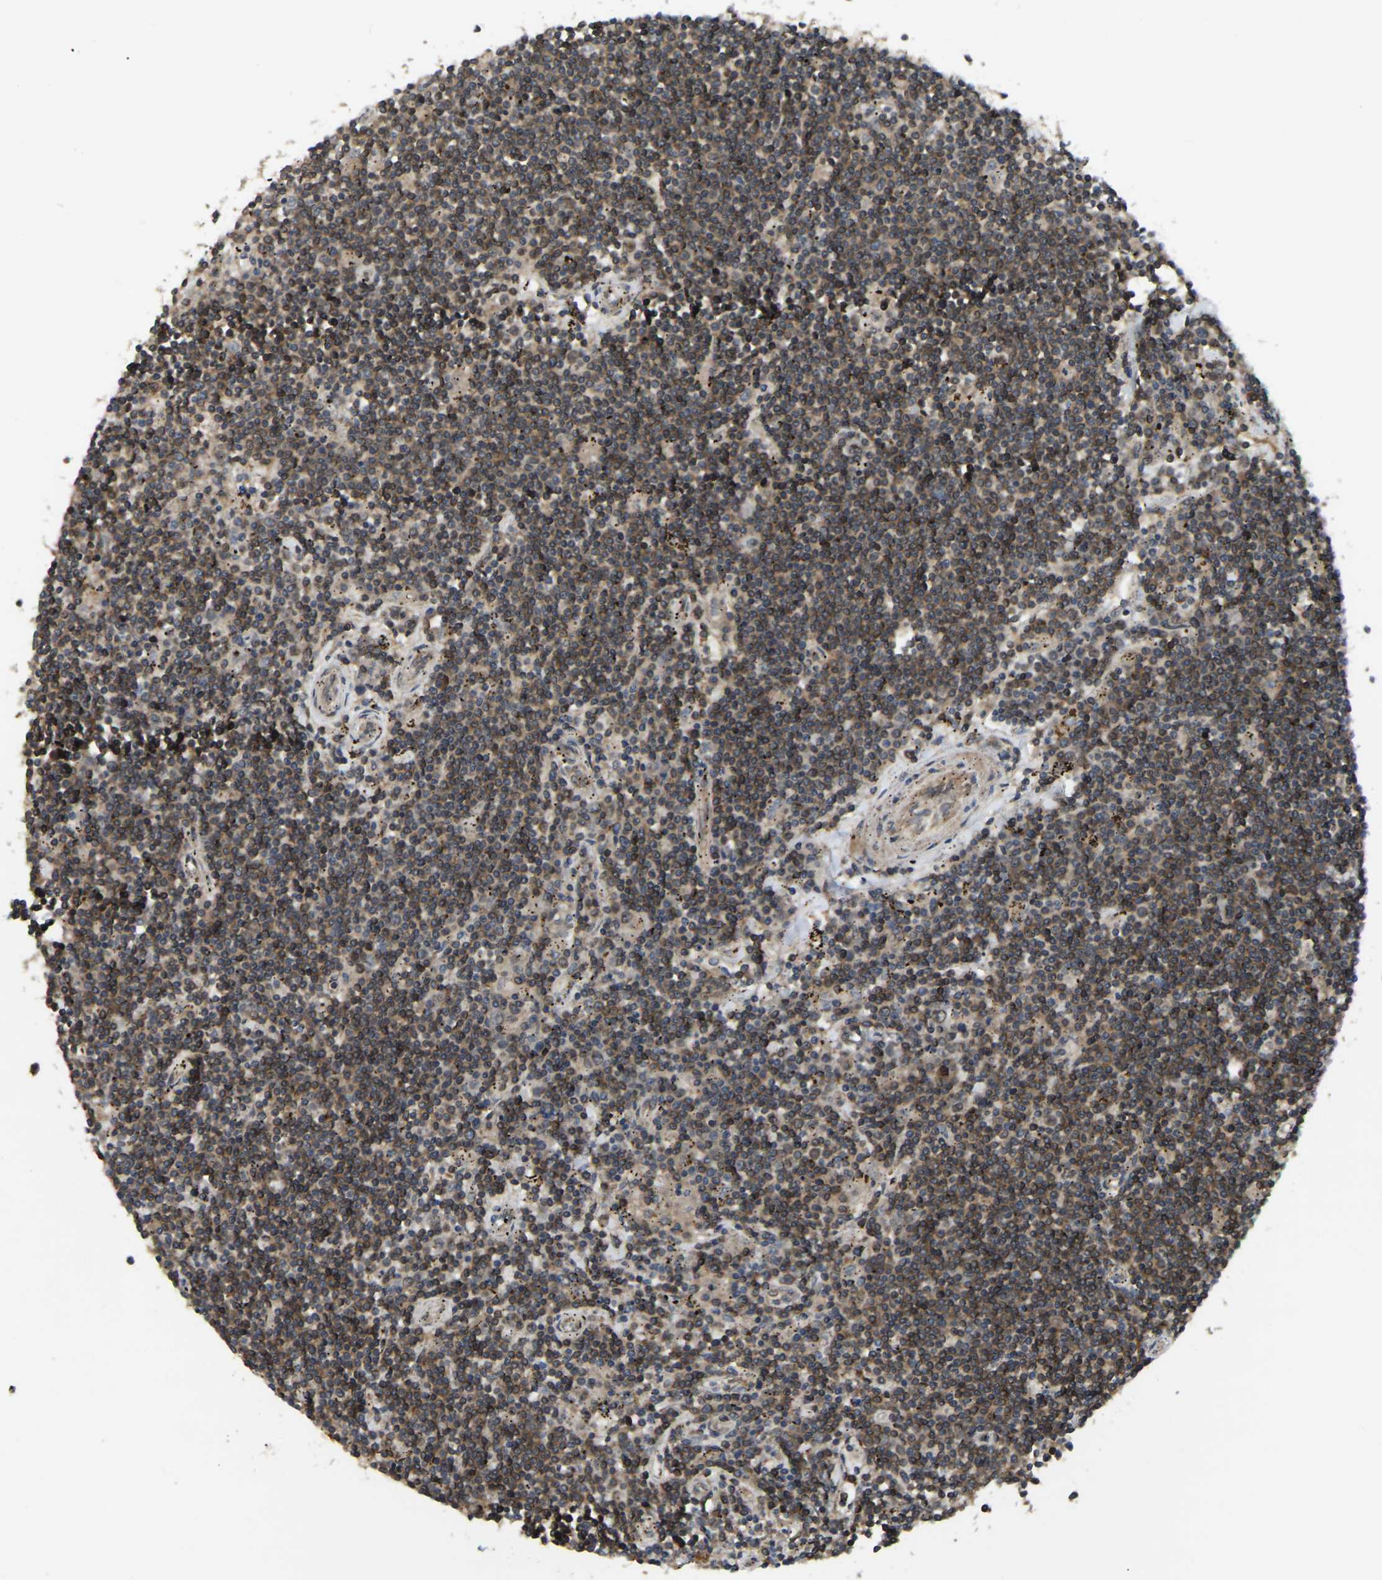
{"staining": {"intensity": "moderate", "quantity": ">75%", "location": "cytoplasmic/membranous,nuclear"}, "tissue": "lymphoma", "cell_type": "Tumor cells", "image_type": "cancer", "snomed": [{"axis": "morphology", "description": "Malignant lymphoma, non-Hodgkin's type, Low grade"}, {"axis": "topography", "description": "Spleen"}], "caption": "A histopathology image of low-grade malignant lymphoma, non-Hodgkin's type stained for a protein exhibits moderate cytoplasmic/membranous and nuclear brown staining in tumor cells.", "gene": "KIAA1549", "patient": {"sex": "male", "age": 76}}